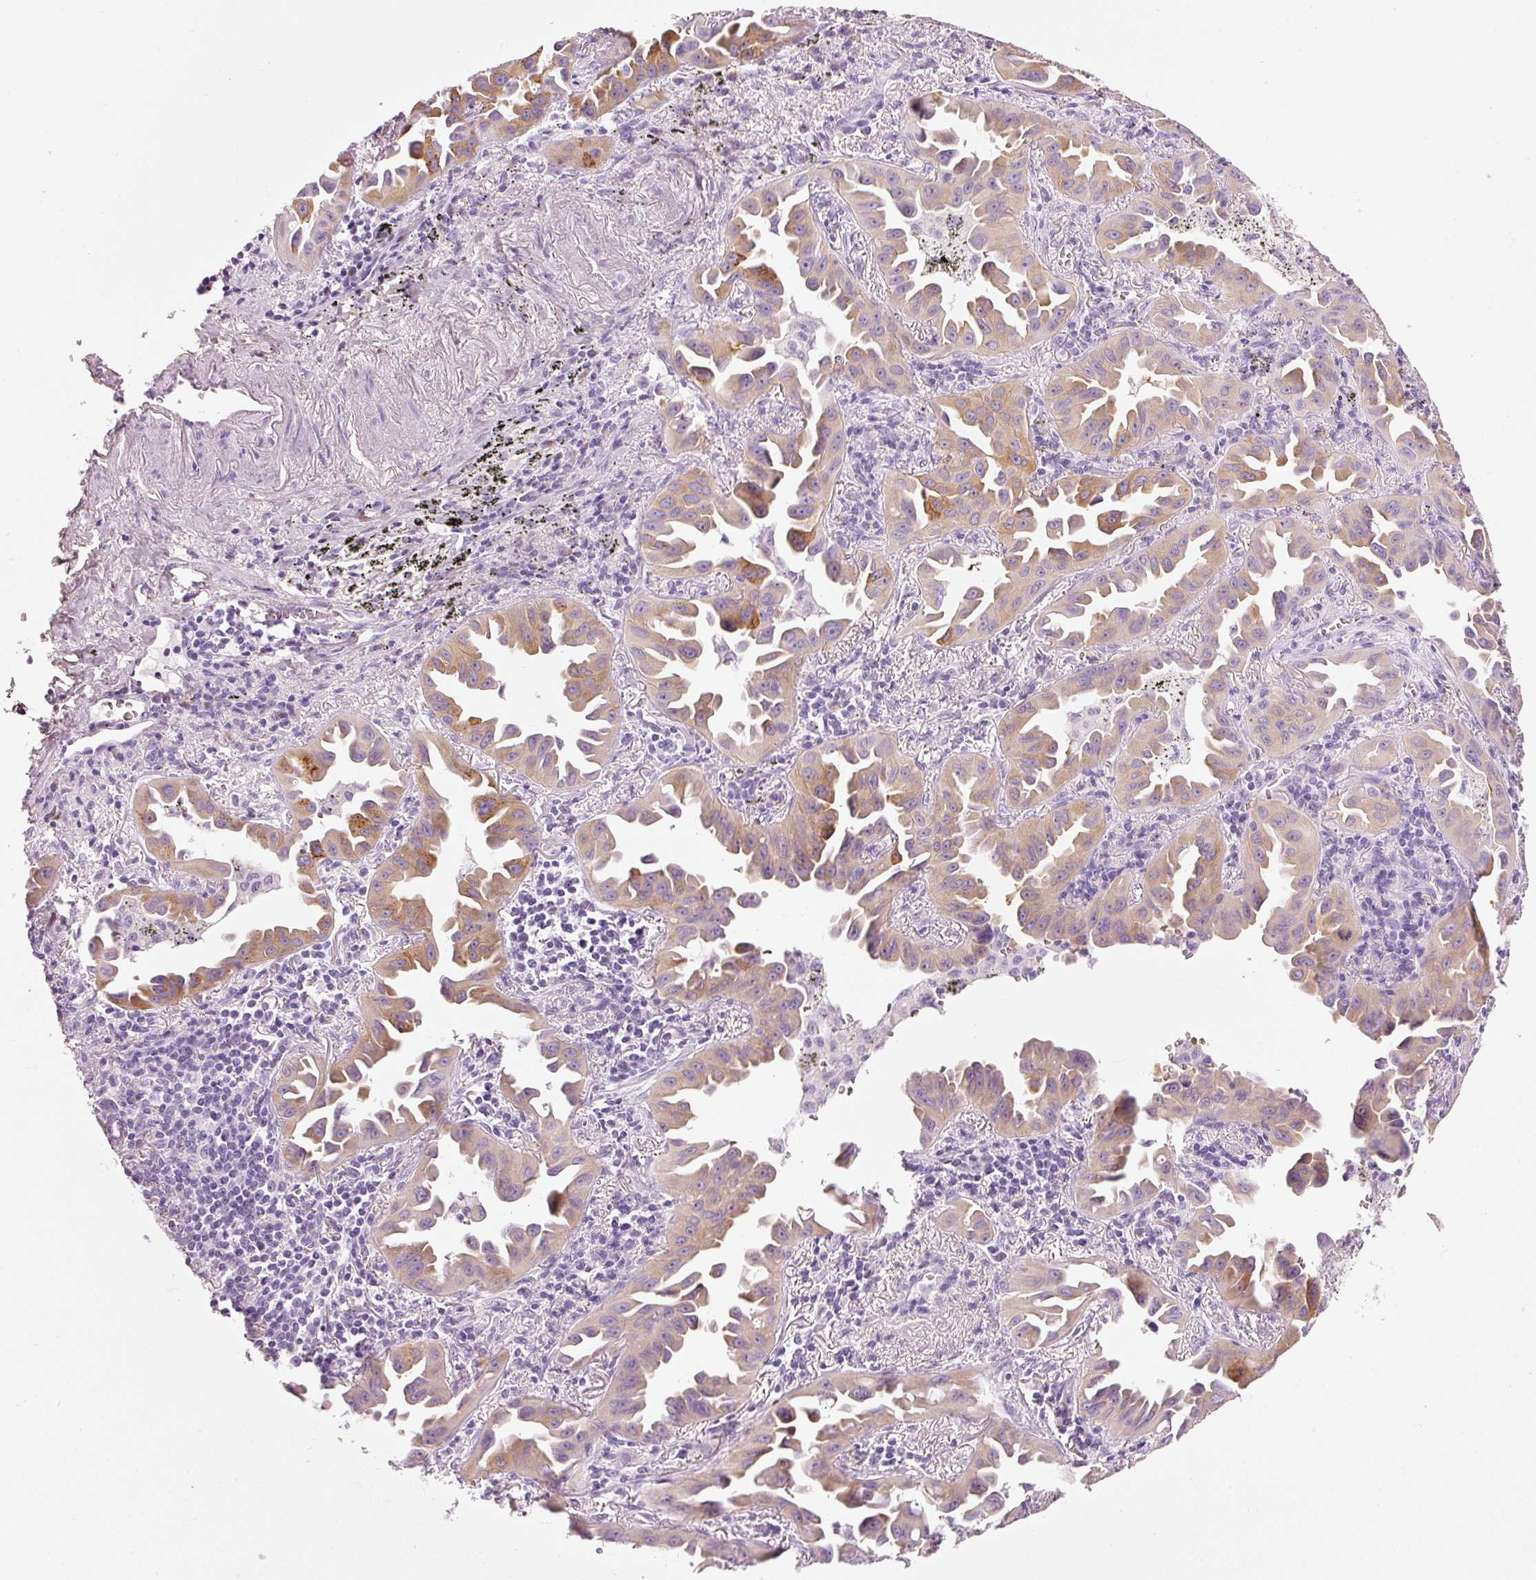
{"staining": {"intensity": "moderate", "quantity": "25%-75%", "location": "cytoplasmic/membranous"}, "tissue": "lung cancer", "cell_type": "Tumor cells", "image_type": "cancer", "snomed": [{"axis": "morphology", "description": "Adenocarcinoma, NOS"}, {"axis": "topography", "description": "Lung"}], "caption": "A high-resolution micrograph shows immunohistochemistry (IHC) staining of lung cancer (adenocarcinoma), which shows moderate cytoplasmic/membranous staining in about 25%-75% of tumor cells.", "gene": "PDXDC1", "patient": {"sex": "male", "age": 68}}